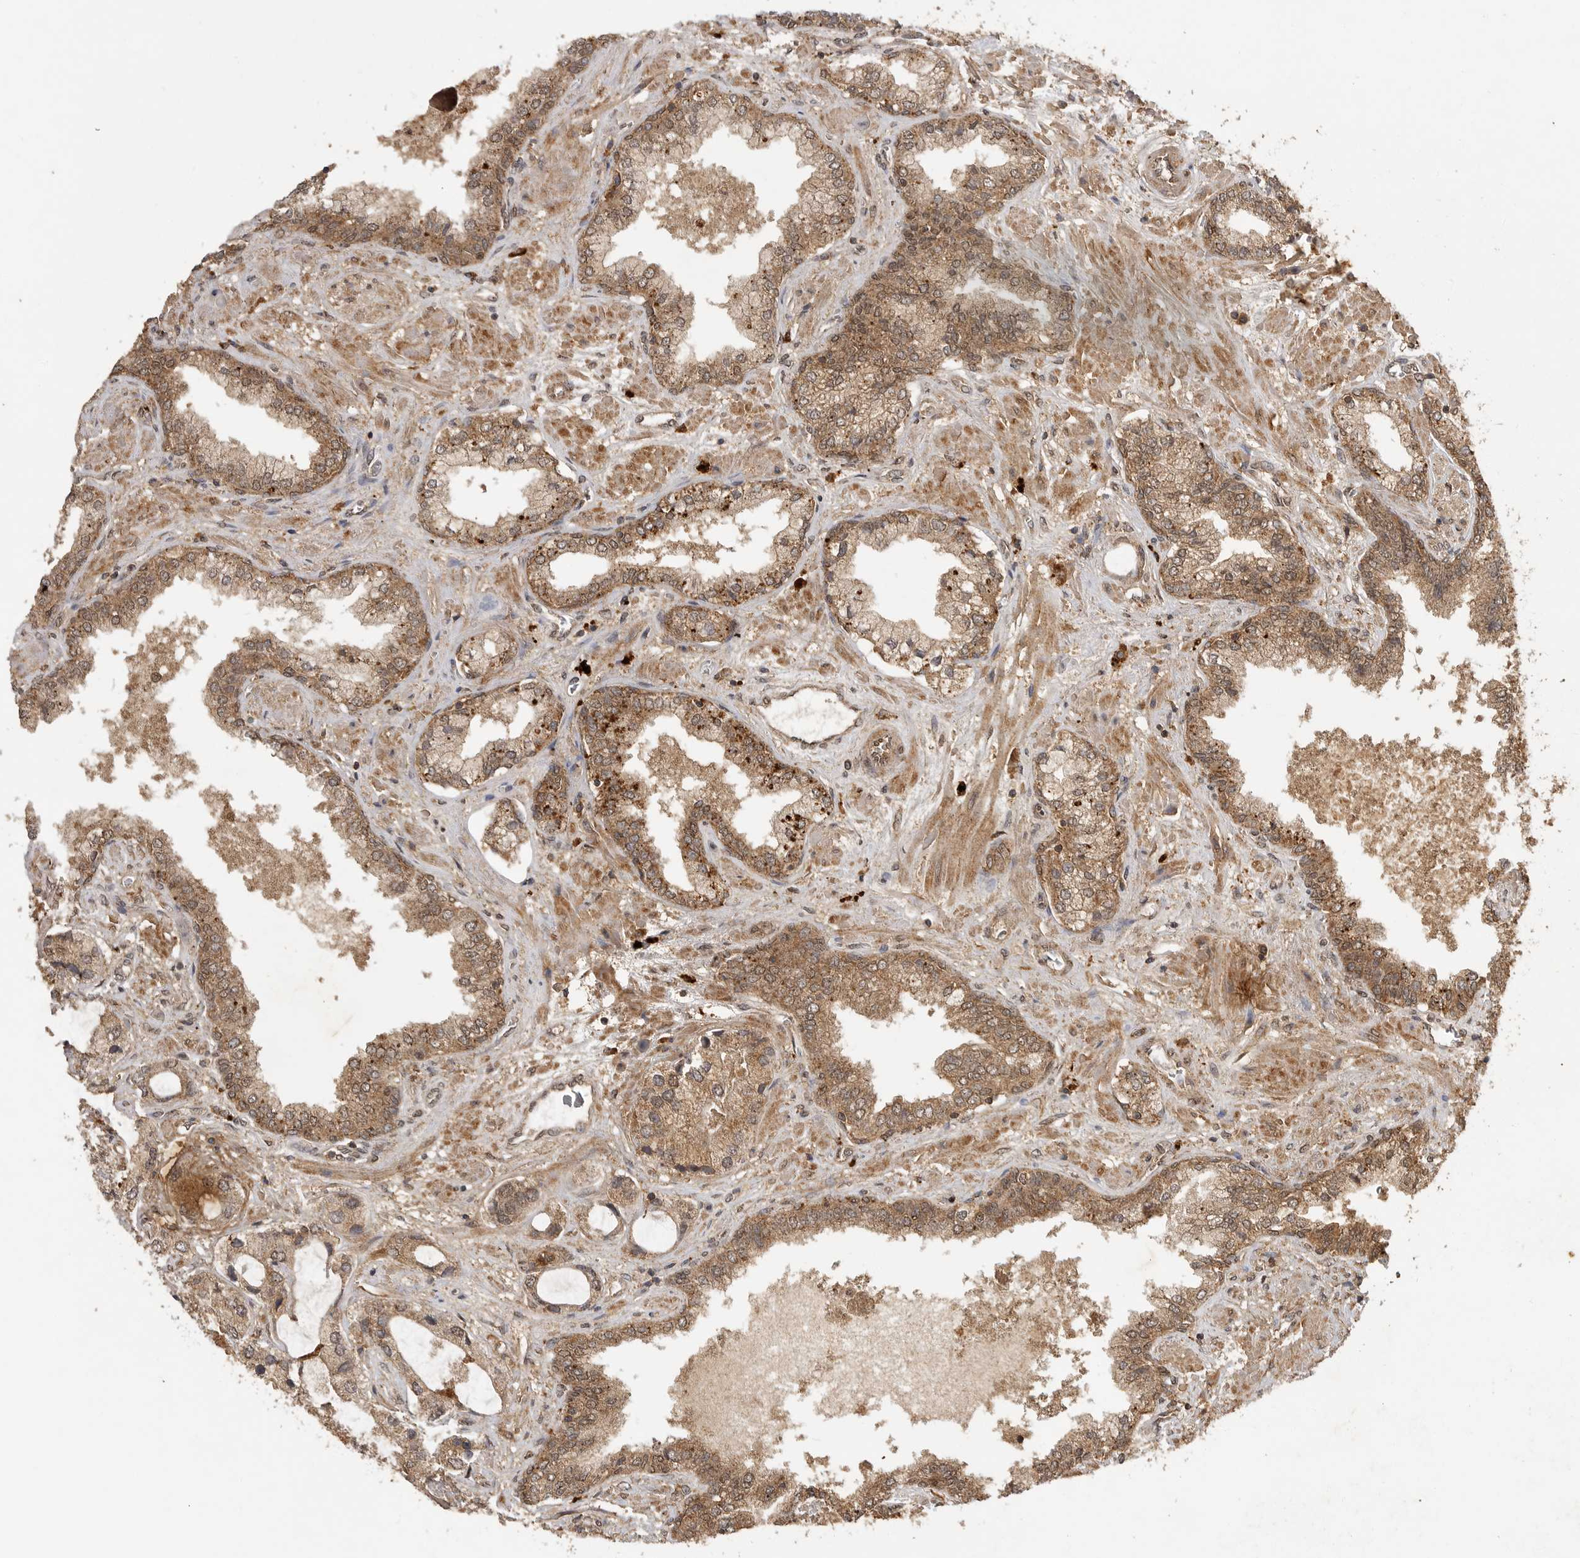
{"staining": {"intensity": "moderate", "quantity": ">75%", "location": "cytoplasmic/membranous"}, "tissue": "prostate cancer", "cell_type": "Tumor cells", "image_type": "cancer", "snomed": [{"axis": "morphology", "description": "Normal tissue, NOS"}, {"axis": "morphology", "description": "Adenocarcinoma, High grade"}, {"axis": "topography", "description": "Prostate"}, {"axis": "topography", "description": "Peripheral nerve tissue"}], "caption": "This image displays prostate cancer (high-grade adenocarcinoma) stained with immunohistochemistry (IHC) to label a protein in brown. The cytoplasmic/membranous of tumor cells show moderate positivity for the protein. Nuclei are counter-stained blue.", "gene": "ICOSLG", "patient": {"sex": "male", "age": 59}}